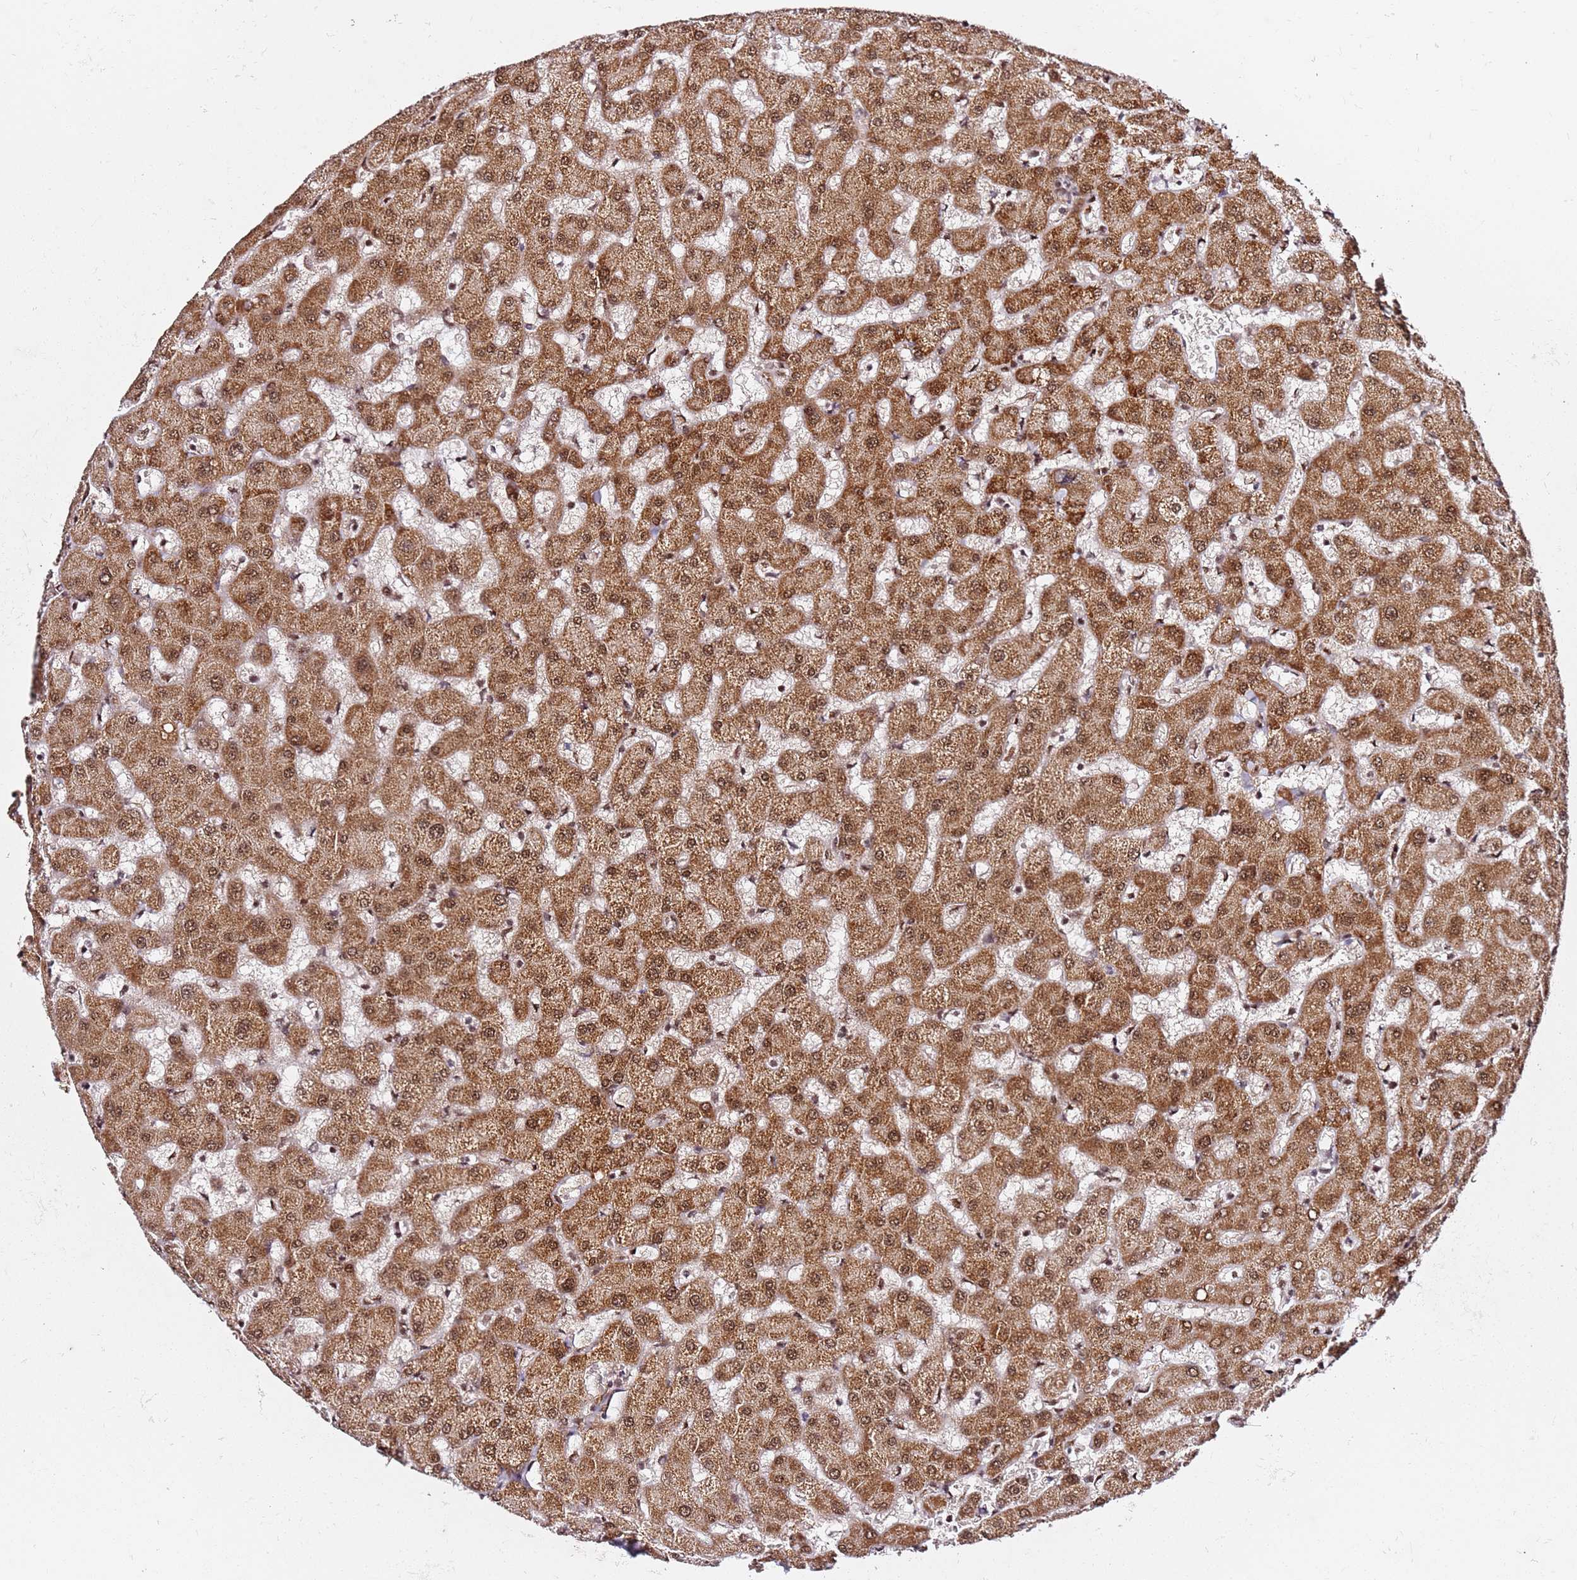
{"staining": {"intensity": "moderate", "quantity": ">75%", "location": "cytoplasmic/membranous,nuclear"}, "tissue": "liver", "cell_type": "Cholangiocytes", "image_type": "normal", "snomed": [{"axis": "morphology", "description": "Normal tissue, NOS"}, {"axis": "topography", "description": "Liver"}], "caption": "Benign liver was stained to show a protein in brown. There is medium levels of moderate cytoplasmic/membranous,nuclear staining in approximately >75% of cholangiocytes.", "gene": "TP53AIP1", "patient": {"sex": "female", "age": 63}}